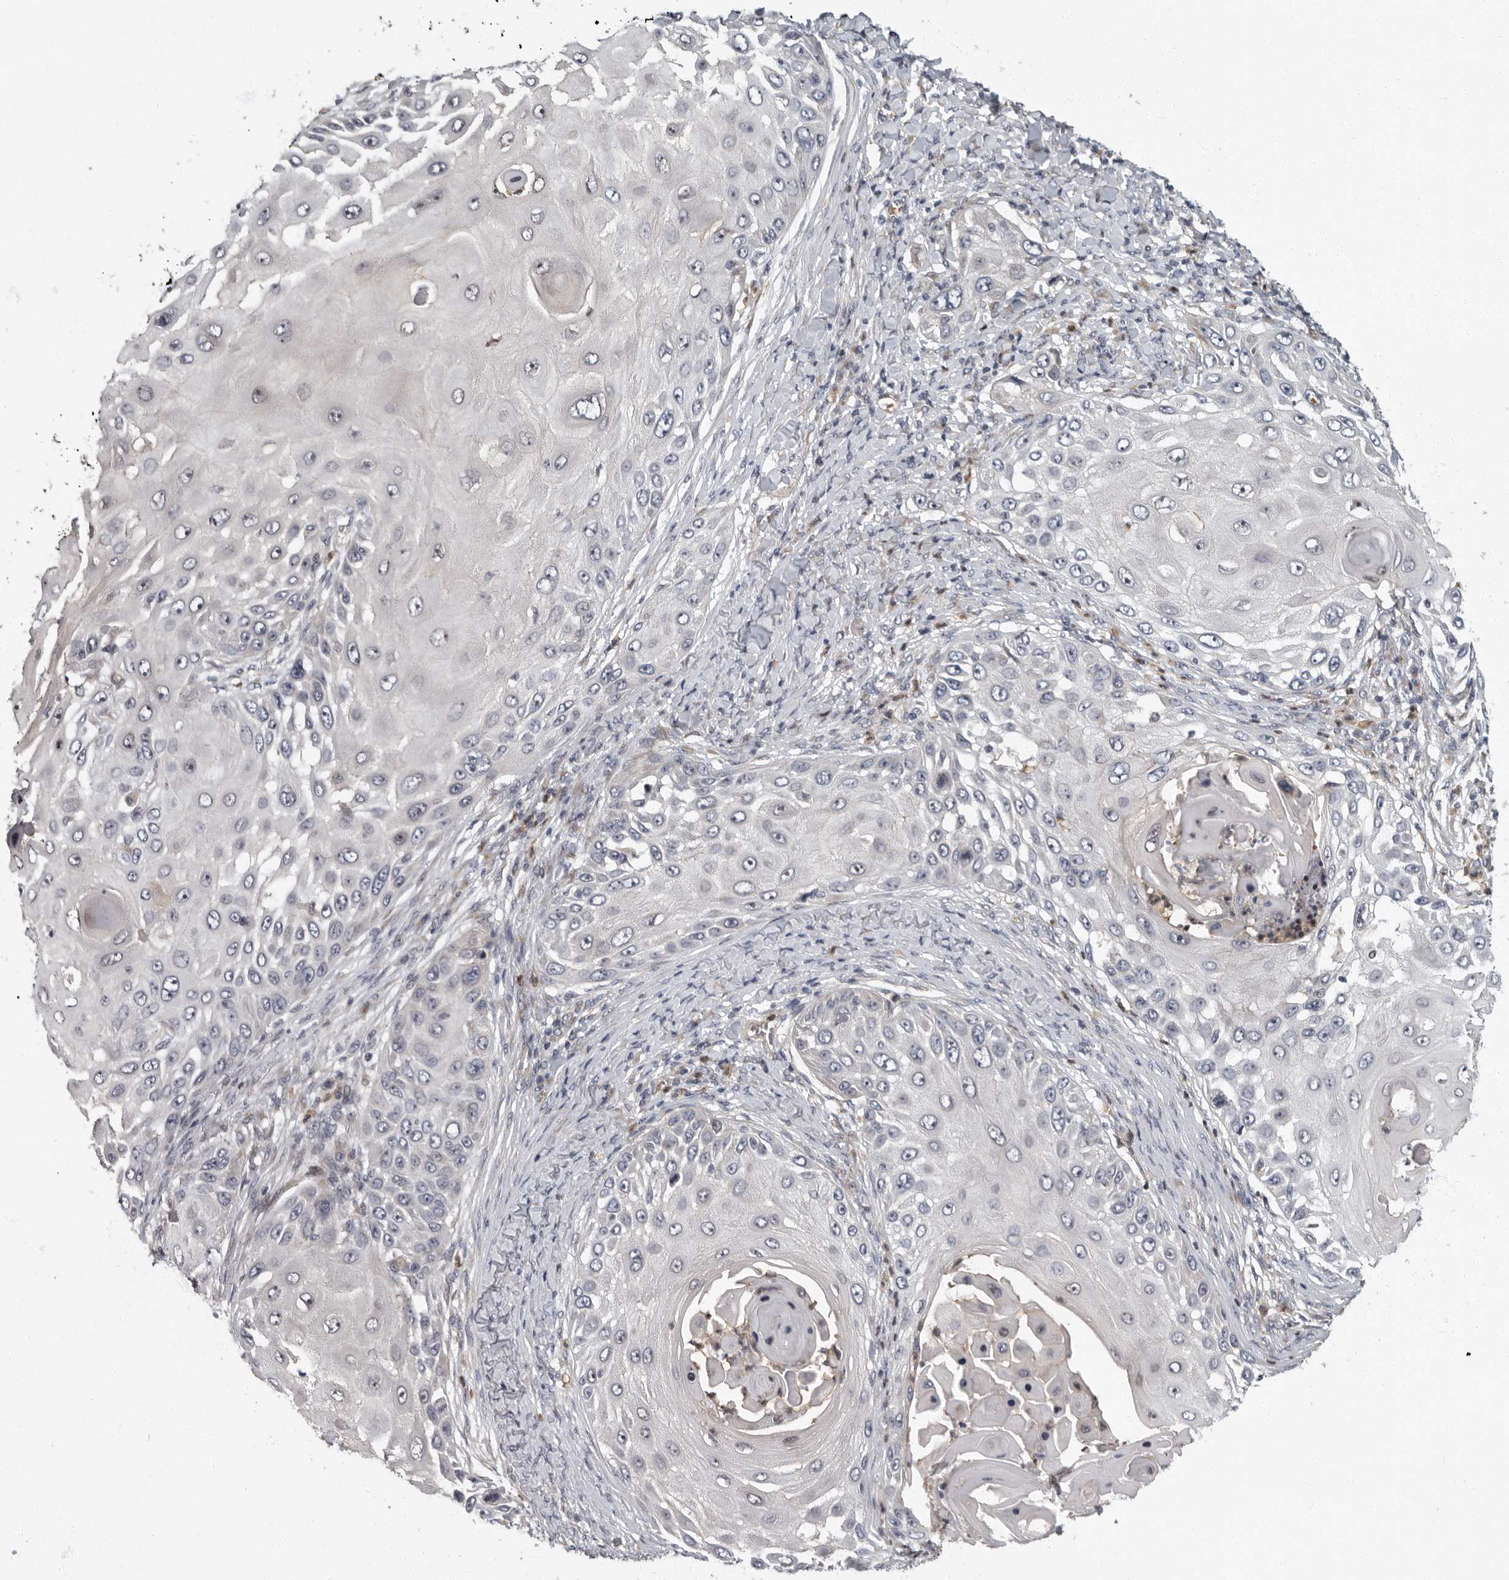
{"staining": {"intensity": "negative", "quantity": "none", "location": "none"}, "tissue": "skin cancer", "cell_type": "Tumor cells", "image_type": "cancer", "snomed": [{"axis": "morphology", "description": "Squamous cell carcinoma, NOS"}, {"axis": "topography", "description": "Skin"}], "caption": "Immunohistochemical staining of human skin cancer shows no significant positivity in tumor cells.", "gene": "PDCD11", "patient": {"sex": "female", "age": 44}}